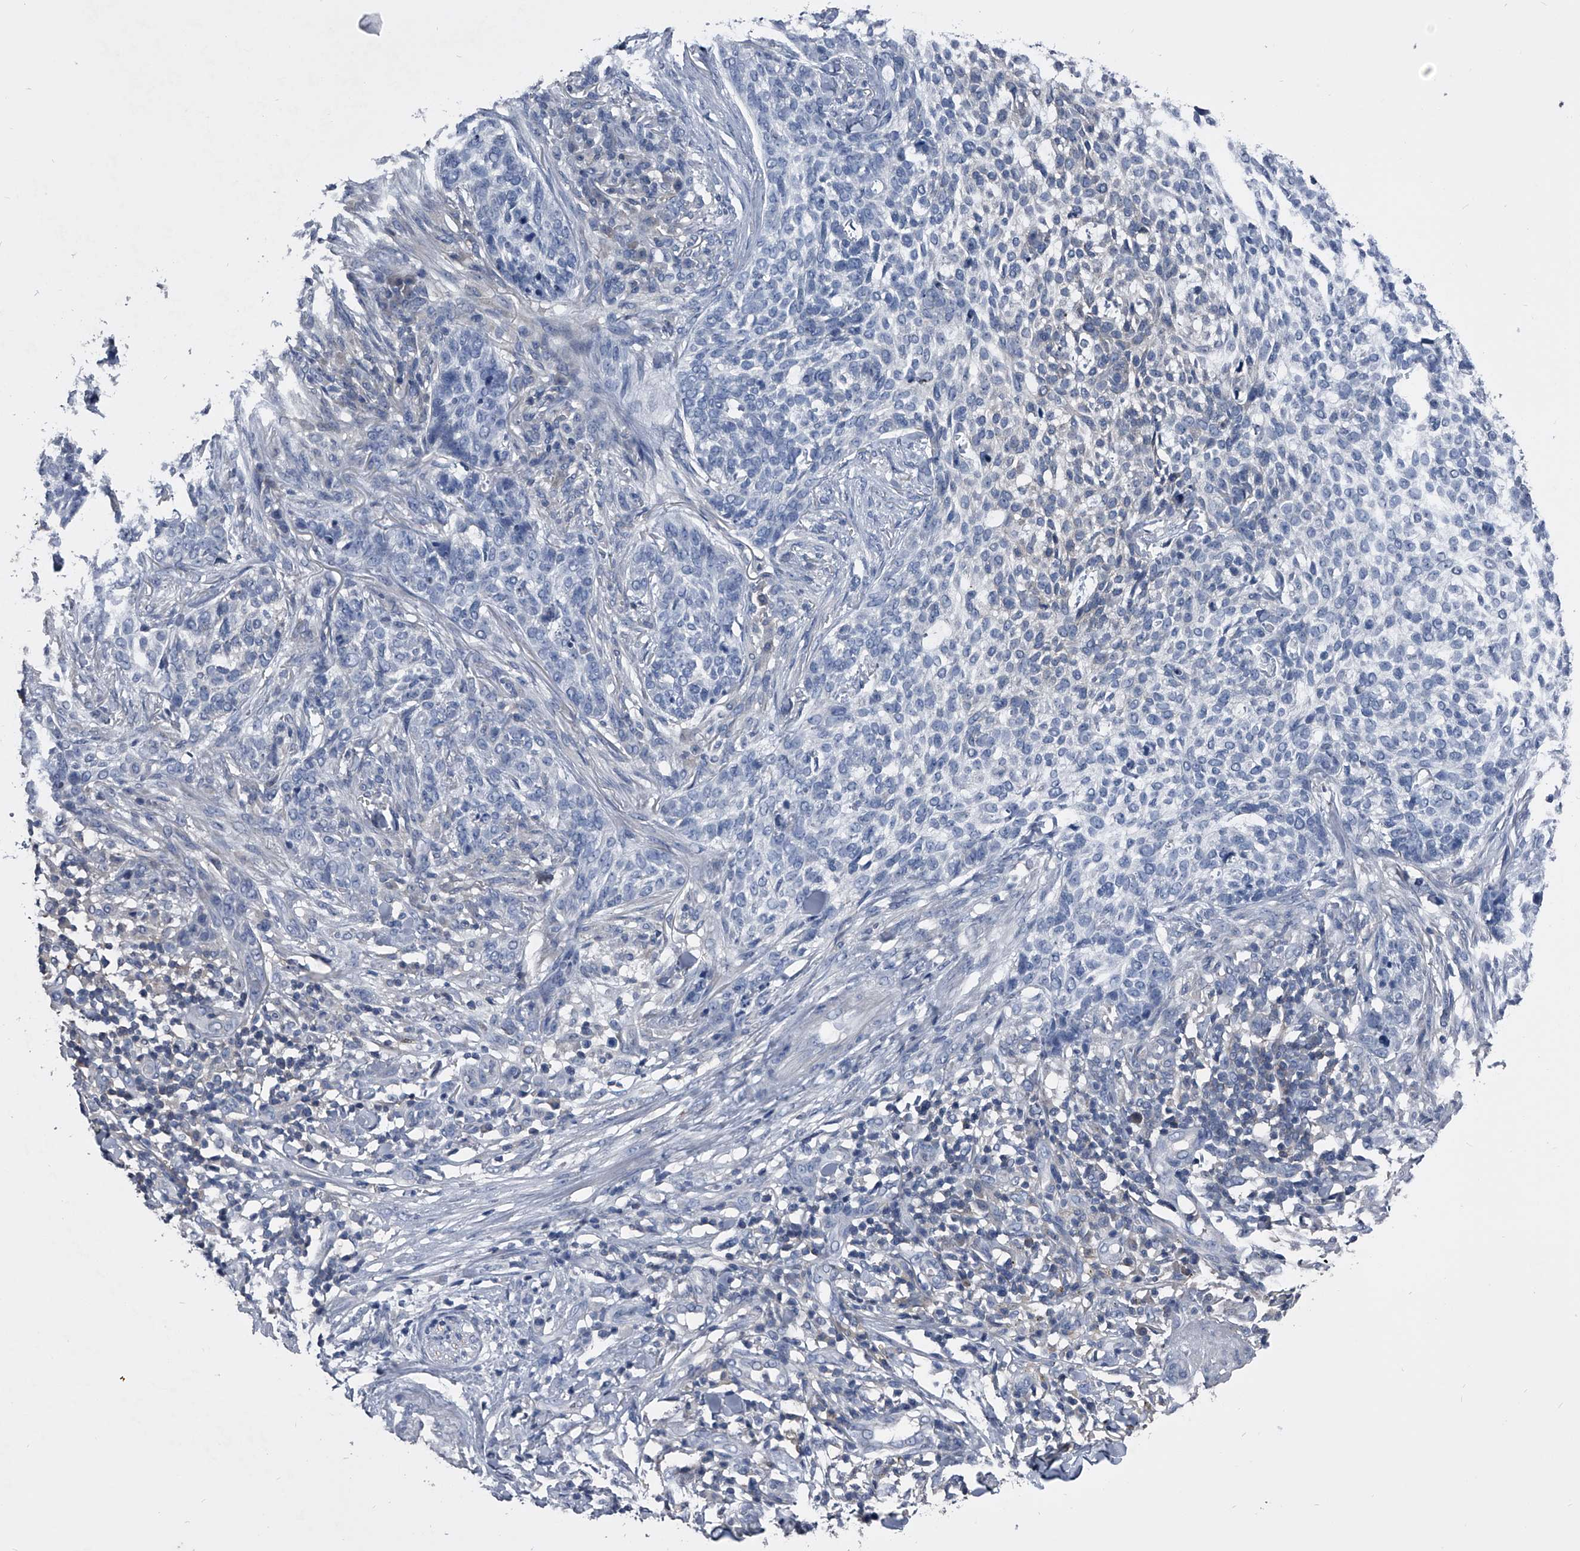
{"staining": {"intensity": "negative", "quantity": "none", "location": "none"}, "tissue": "skin cancer", "cell_type": "Tumor cells", "image_type": "cancer", "snomed": [{"axis": "morphology", "description": "Basal cell carcinoma"}, {"axis": "topography", "description": "Skin"}], "caption": "Human skin basal cell carcinoma stained for a protein using IHC reveals no expression in tumor cells.", "gene": "KIF13A", "patient": {"sex": "female", "age": 64}}